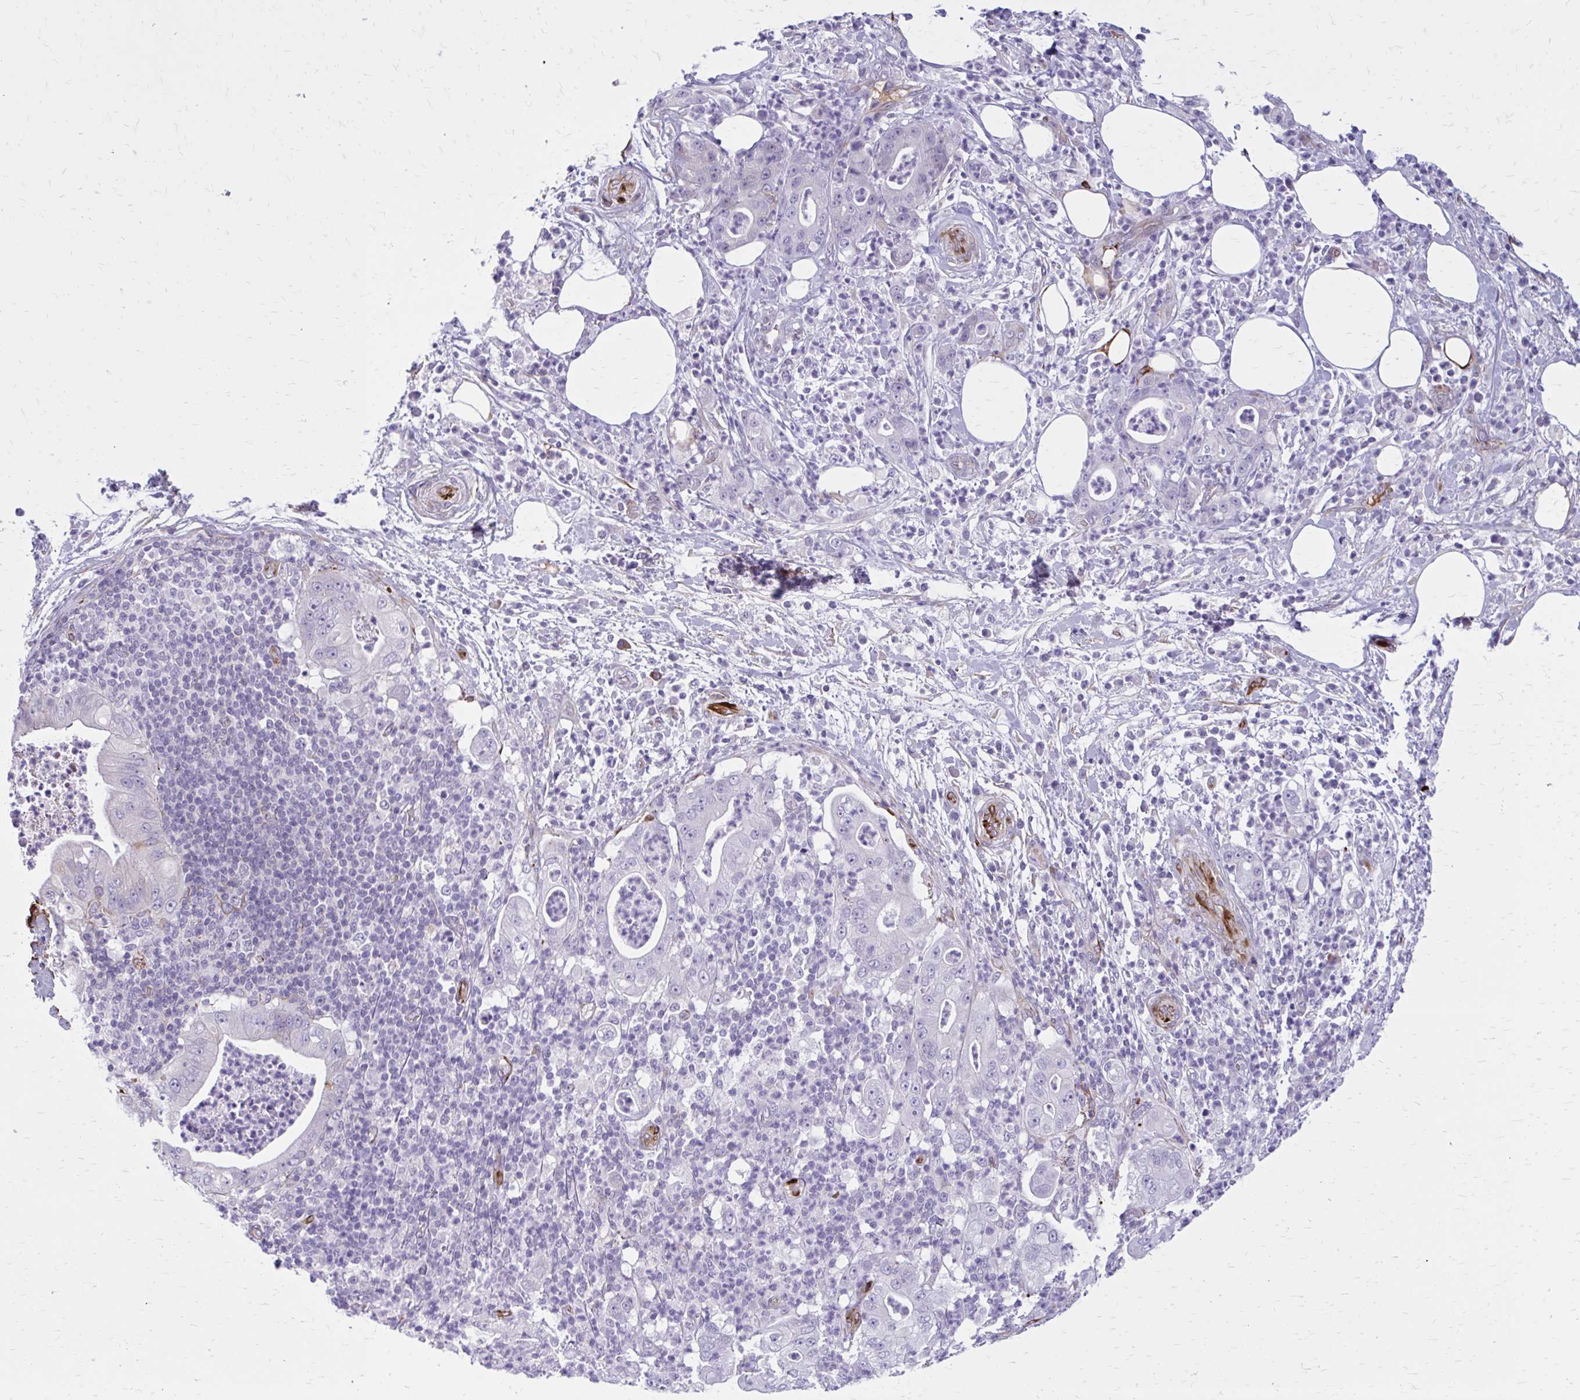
{"staining": {"intensity": "negative", "quantity": "none", "location": "none"}, "tissue": "pancreatic cancer", "cell_type": "Tumor cells", "image_type": "cancer", "snomed": [{"axis": "morphology", "description": "Adenocarcinoma, NOS"}, {"axis": "topography", "description": "Pancreas"}], "caption": "Micrograph shows no protein expression in tumor cells of adenocarcinoma (pancreatic) tissue.", "gene": "BEND5", "patient": {"sex": "male", "age": 71}}